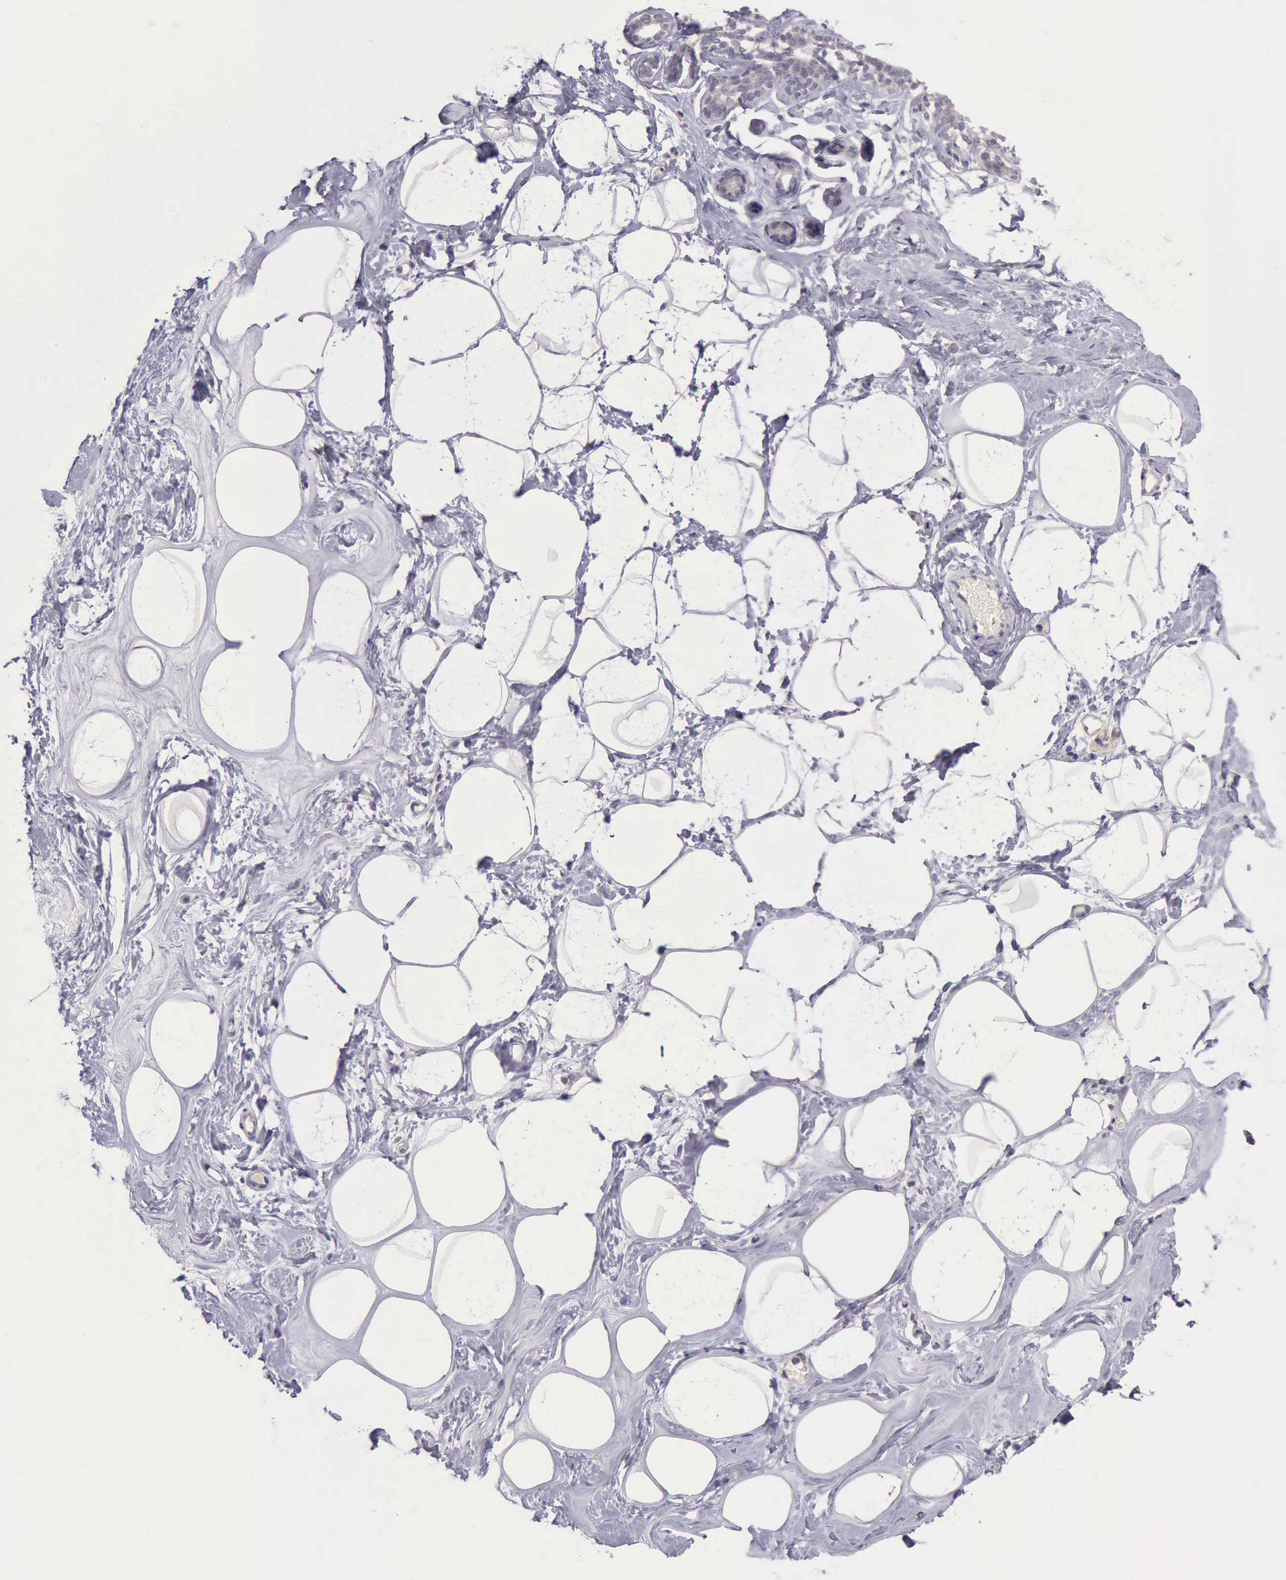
{"staining": {"intensity": "negative", "quantity": "none", "location": "none"}, "tissue": "breast", "cell_type": "Adipocytes", "image_type": "normal", "snomed": [{"axis": "morphology", "description": "Normal tissue, NOS"}, {"axis": "morphology", "description": "Fibrosis, NOS"}, {"axis": "topography", "description": "Breast"}], "caption": "Adipocytes are negative for protein expression in unremarkable human breast. (Brightfield microscopy of DAB immunohistochemistry (IHC) at high magnification).", "gene": "KCND1", "patient": {"sex": "female", "age": 39}}